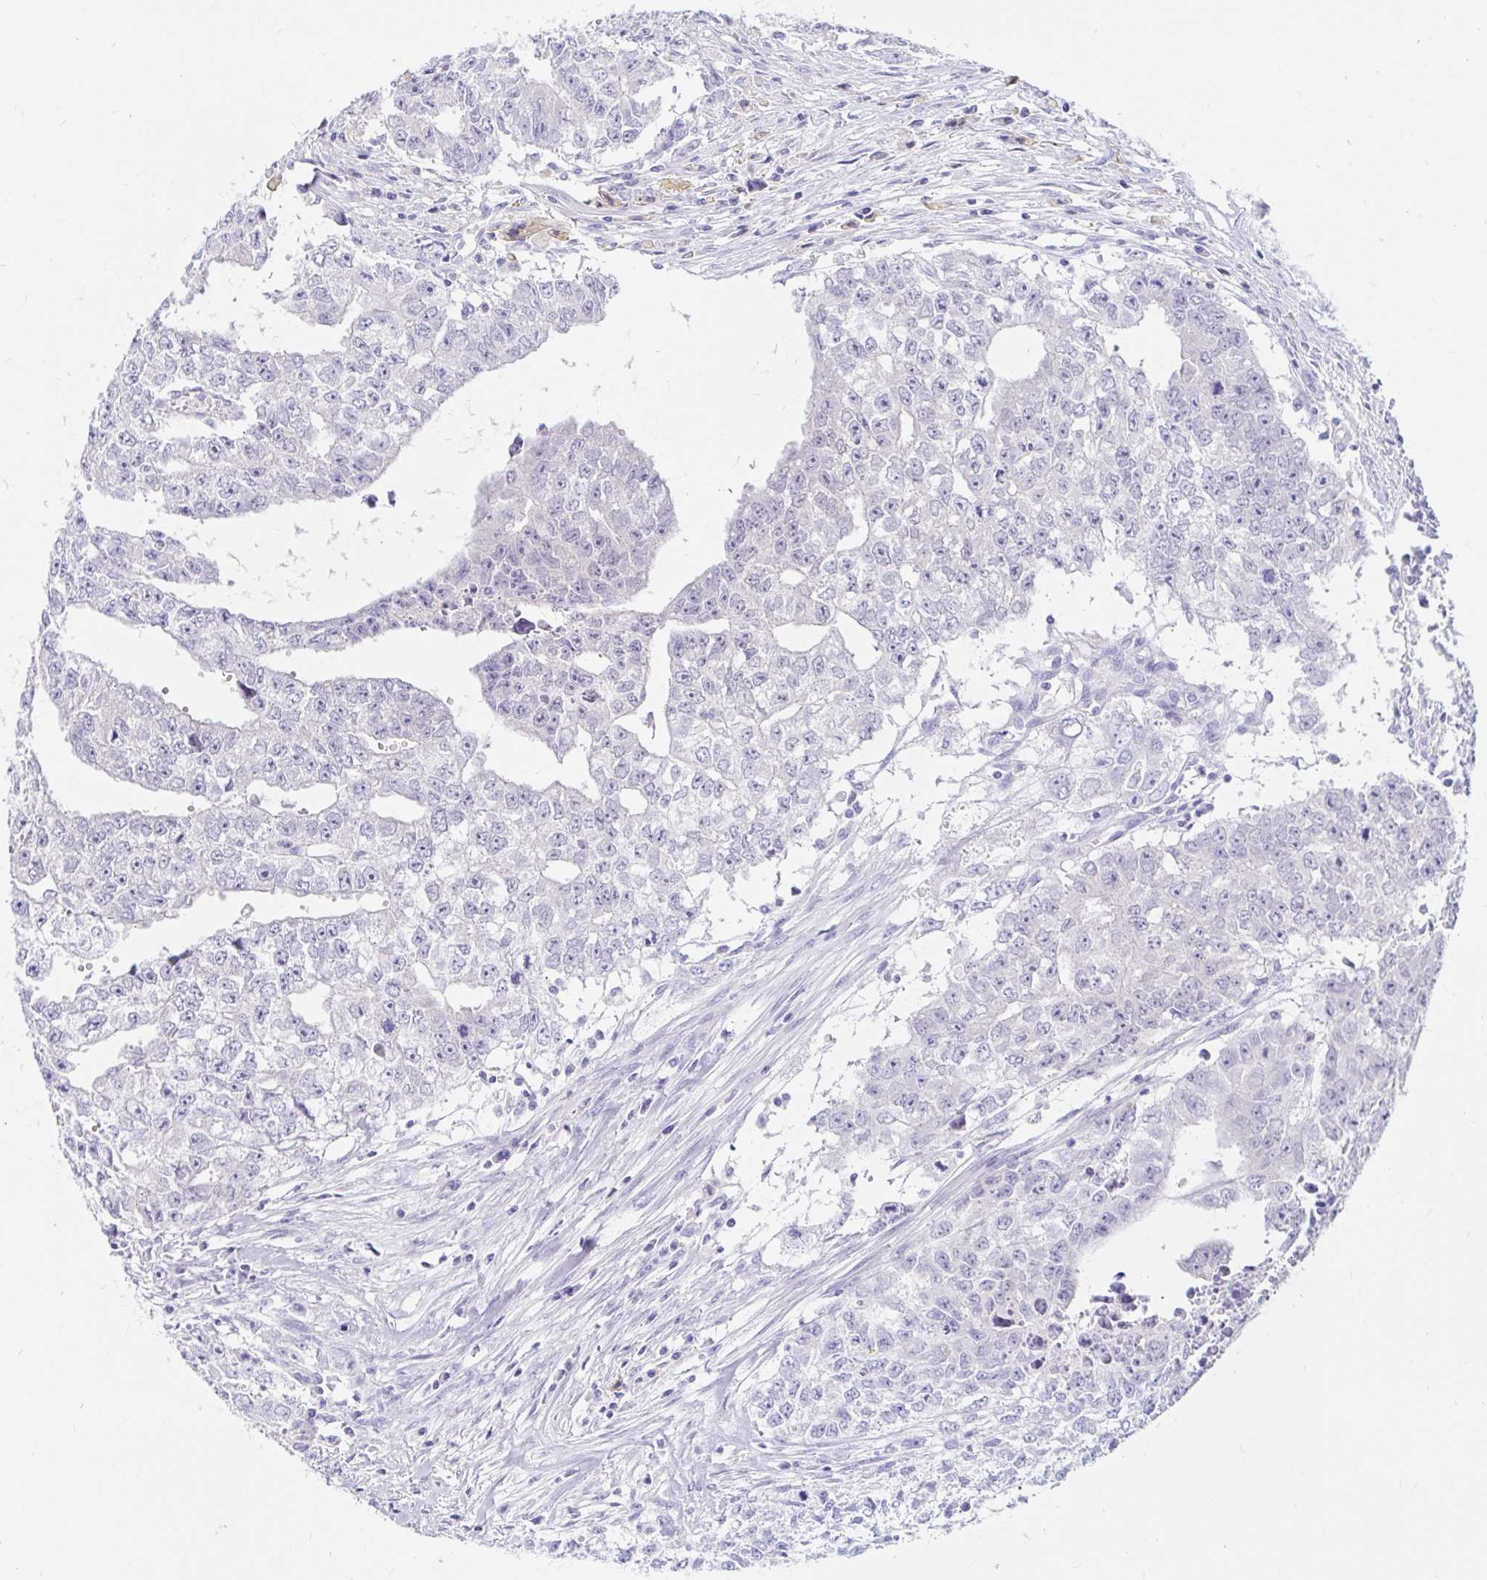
{"staining": {"intensity": "negative", "quantity": "none", "location": "none"}, "tissue": "testis cancer", "cell_type": "Tumor cells", "image_type": "cancer", "snomed": [{"axis": "morphology", "description": "Carcinoma, Embryonal, NOS"}, {"axis": "morphology", "description": "Teratoma, malignant, NOS"}, {"axis": "topography", "description": "Testis"}], "caption": "Histopathology image shows no protein positivity in tumor cells of testis cancer (embryonal carcinoma) tissue. The staining is performed using DAB (3,3'-diaminobenzidine) brown chromogen with nuclei counter-stained in using hematoxylin.", "gene": "PPP1R1B", "patient": {"sex": "male", "age": 24}}